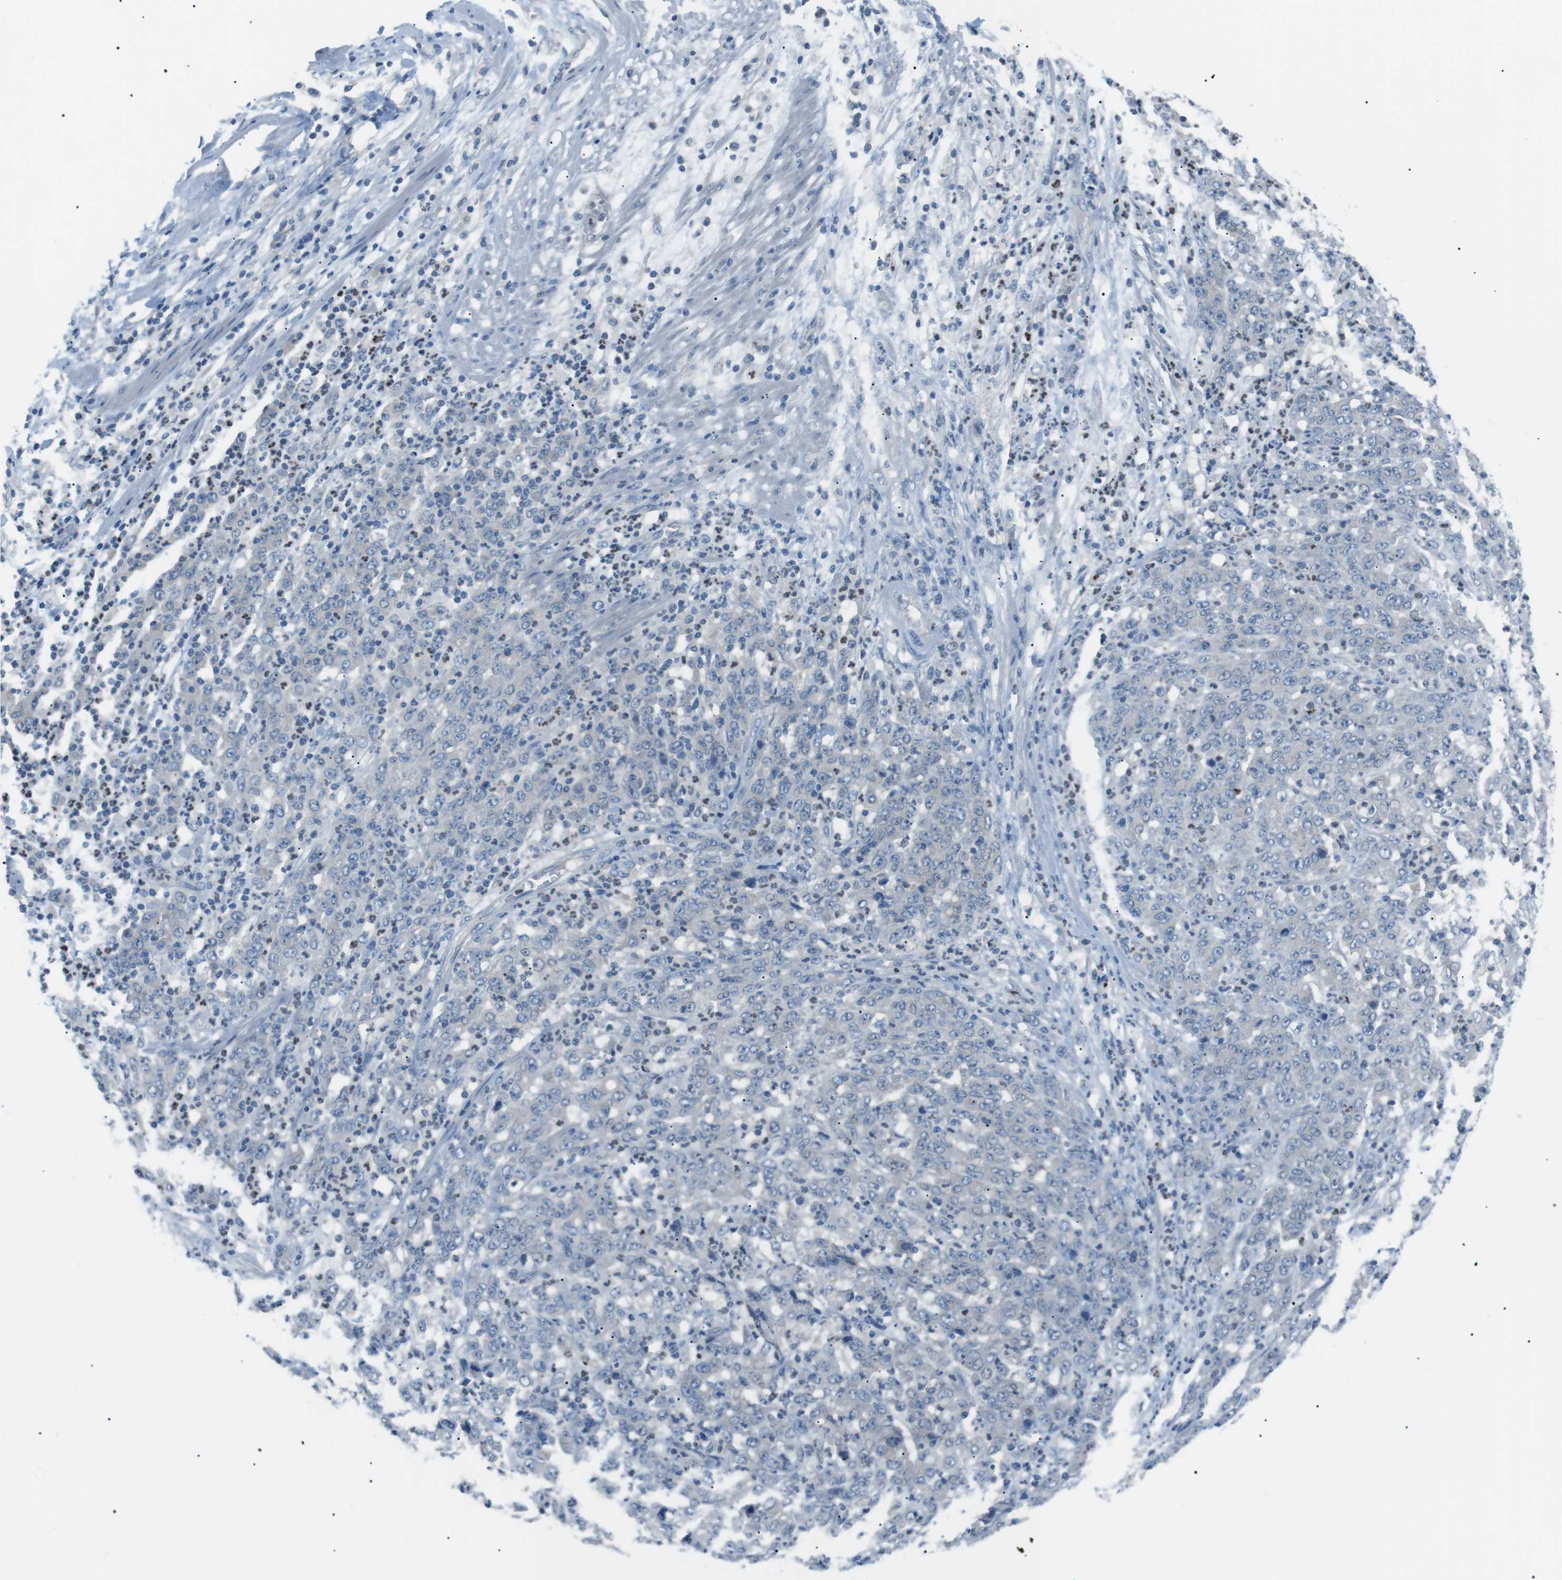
{"staining": {"intensity": "negative", "quantity": "none", "location": "none"}, "tissue": "stomach cancer", "cell_type": "Tumor cells", "image_type": "cancer", "snomed": [{"axis": "morphology", "description": "Adenocarcinoma, NOS"}, {"axis": "topography", "description": "Stomach, lower"}], "caption": "Immunohistochemistry (IHC) of human adenocarcinoma (stomach) displays no positivity in tumor cells.", "gene": "CDH26", "patient": {"sex": "female", "age": 71}}